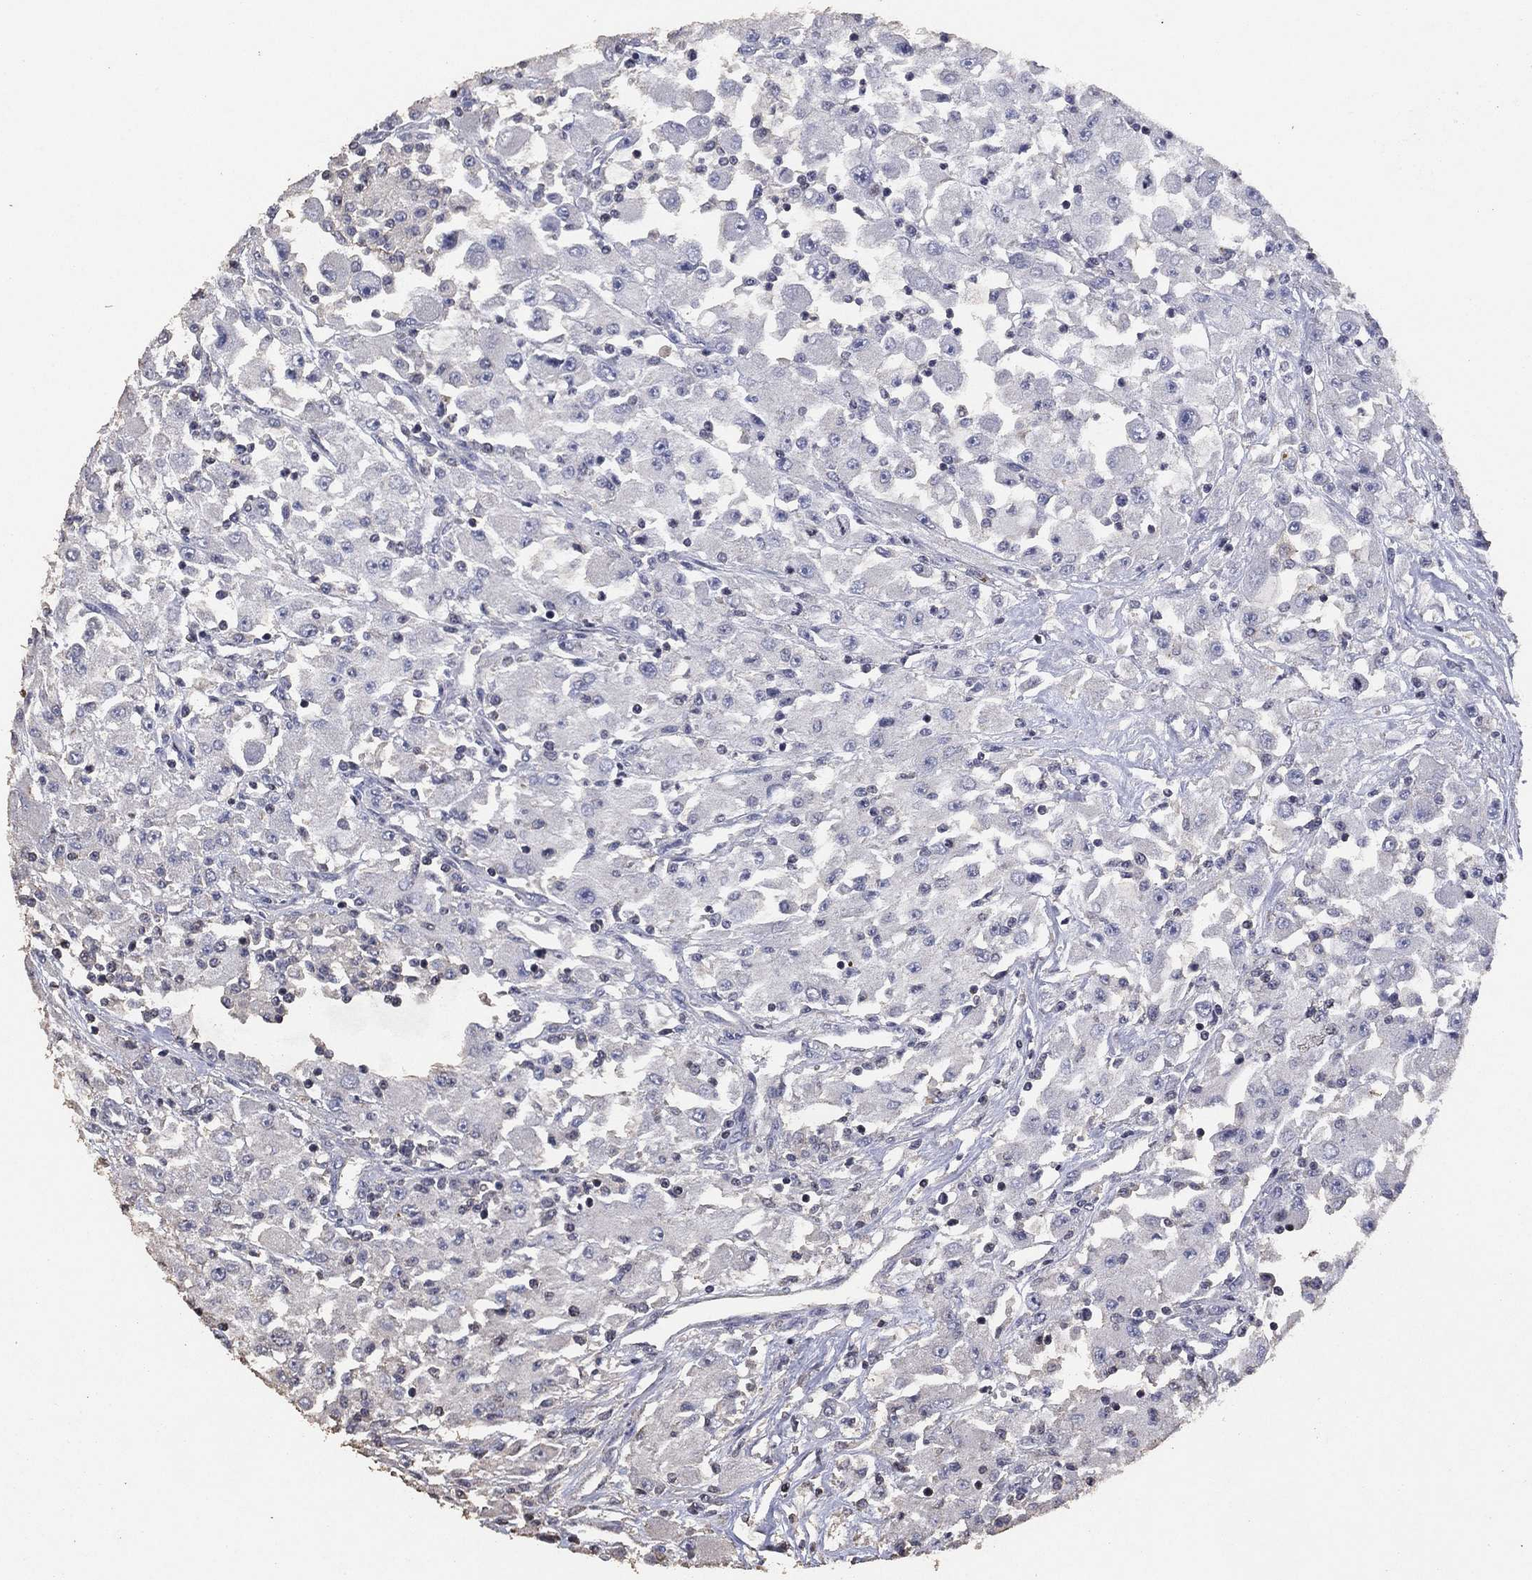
{"staining": {"intensity": "negative", "quantity": "none", "location": "none"}, "tissue": "renal cancer", "cell_type": "Tumor cells", "image_type": "cancer", "snomed": [{"axis": "morphology", "description": "Adenocarcinoma, NOS"}, {"axis": "topography", "description": "Kidney"}], "caption": "An immunohistochemistry (IHC) photomicrograph of adenocarcinoma (renal) is shown. There is no staining in tumor cells of adenocarcinoma (renal).", "gene": "ADPRHL1", "patient": {"sex": "female", "age": 67}}